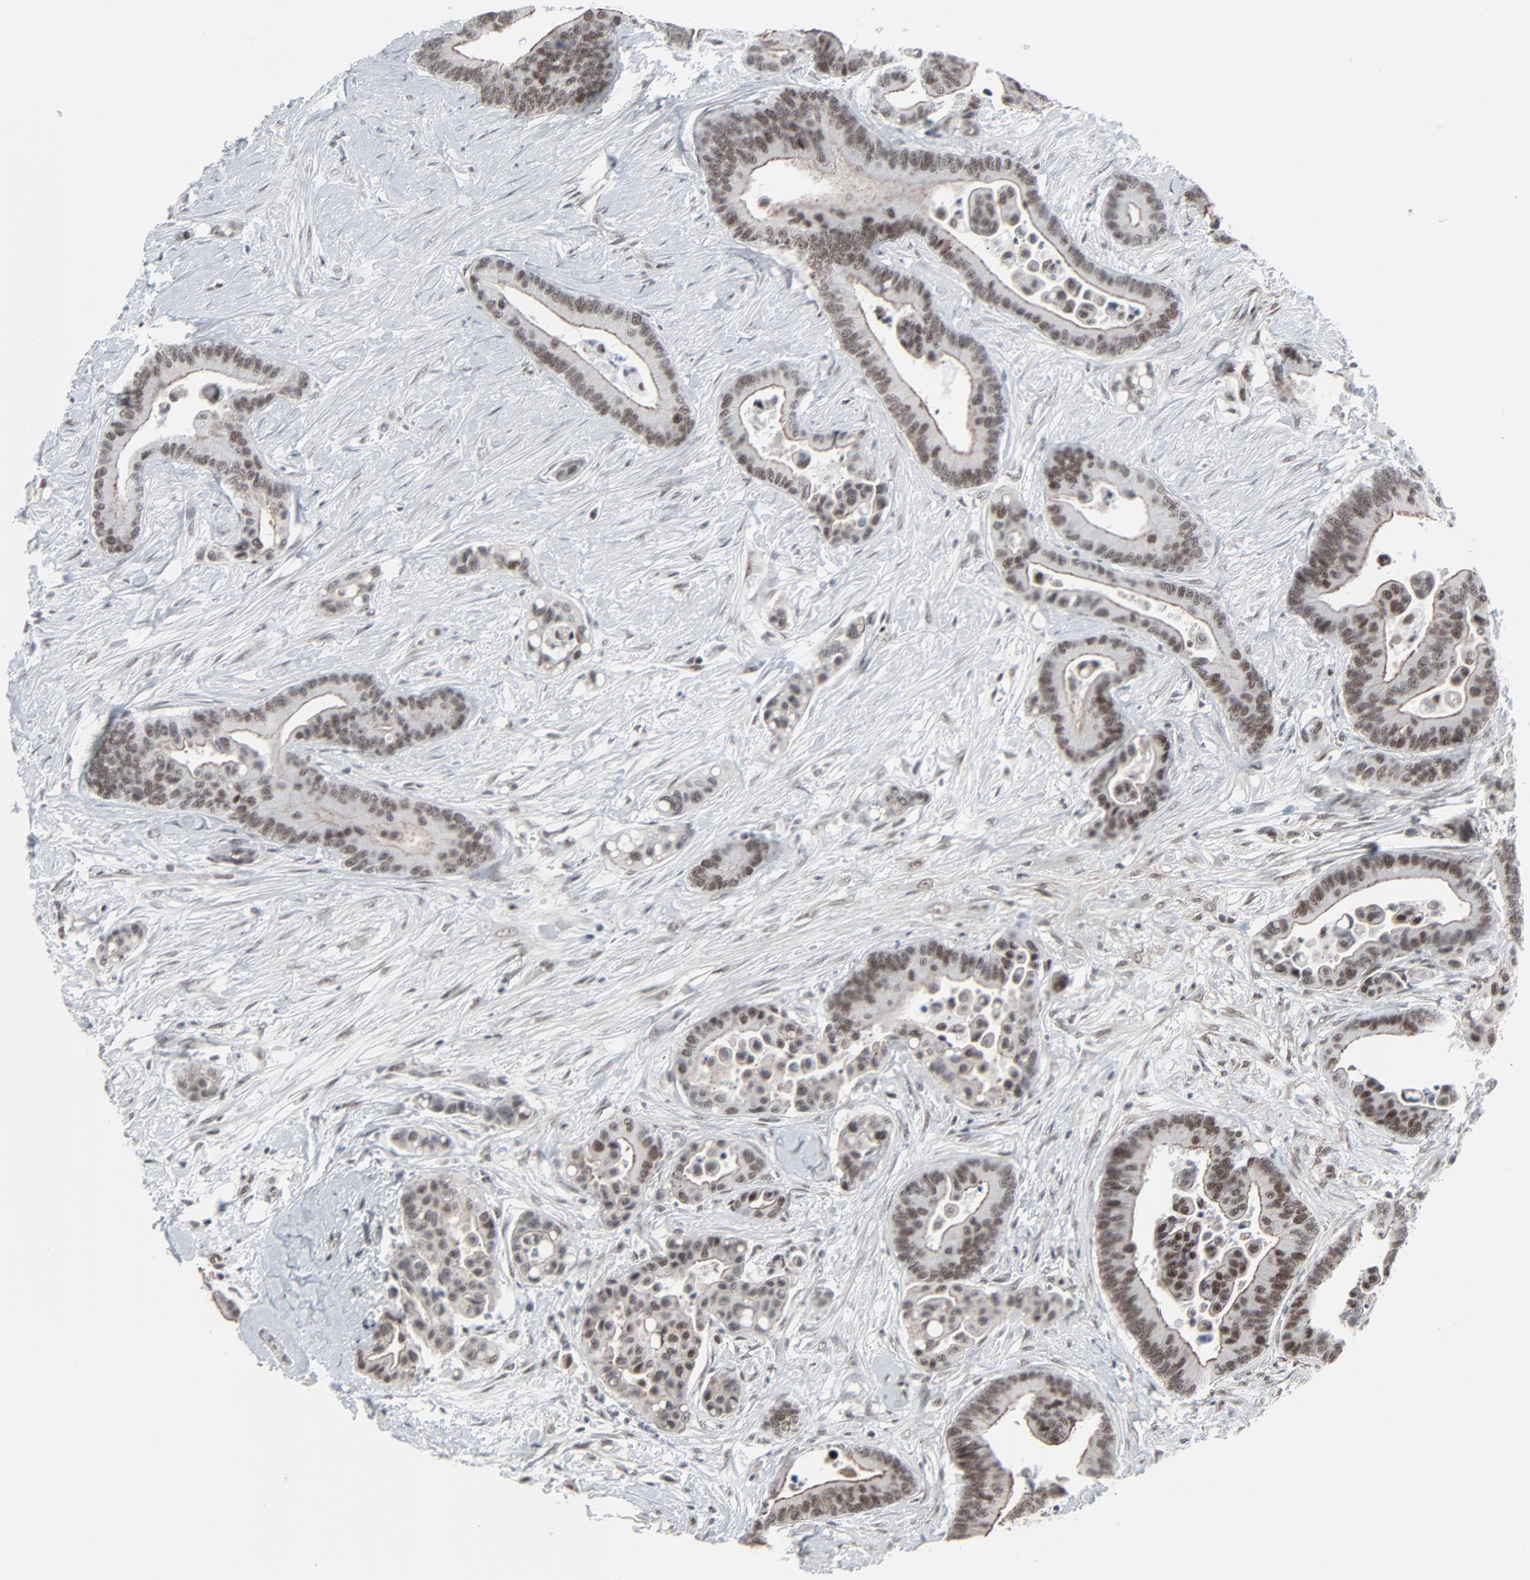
{"staining": {"intensity": "moderate", "quantity": "25%-75%", "location": "nuclear"}, "tissue": "colorectal cancer", "cell_type": "Tumor cells", "image_type": "cancer", "snomed": [{"axis": "morphology", "description": "Adenocarcinoma, NOS"}, {"axis": "topography", "description": "Colon"}], "caption": "Human adenocarcinoma (colorectal) stained with a protein marker displays moderate staining in tumor cells.", "gene": "FBXO28", "patient": {"sex": "male", "age": 82}}